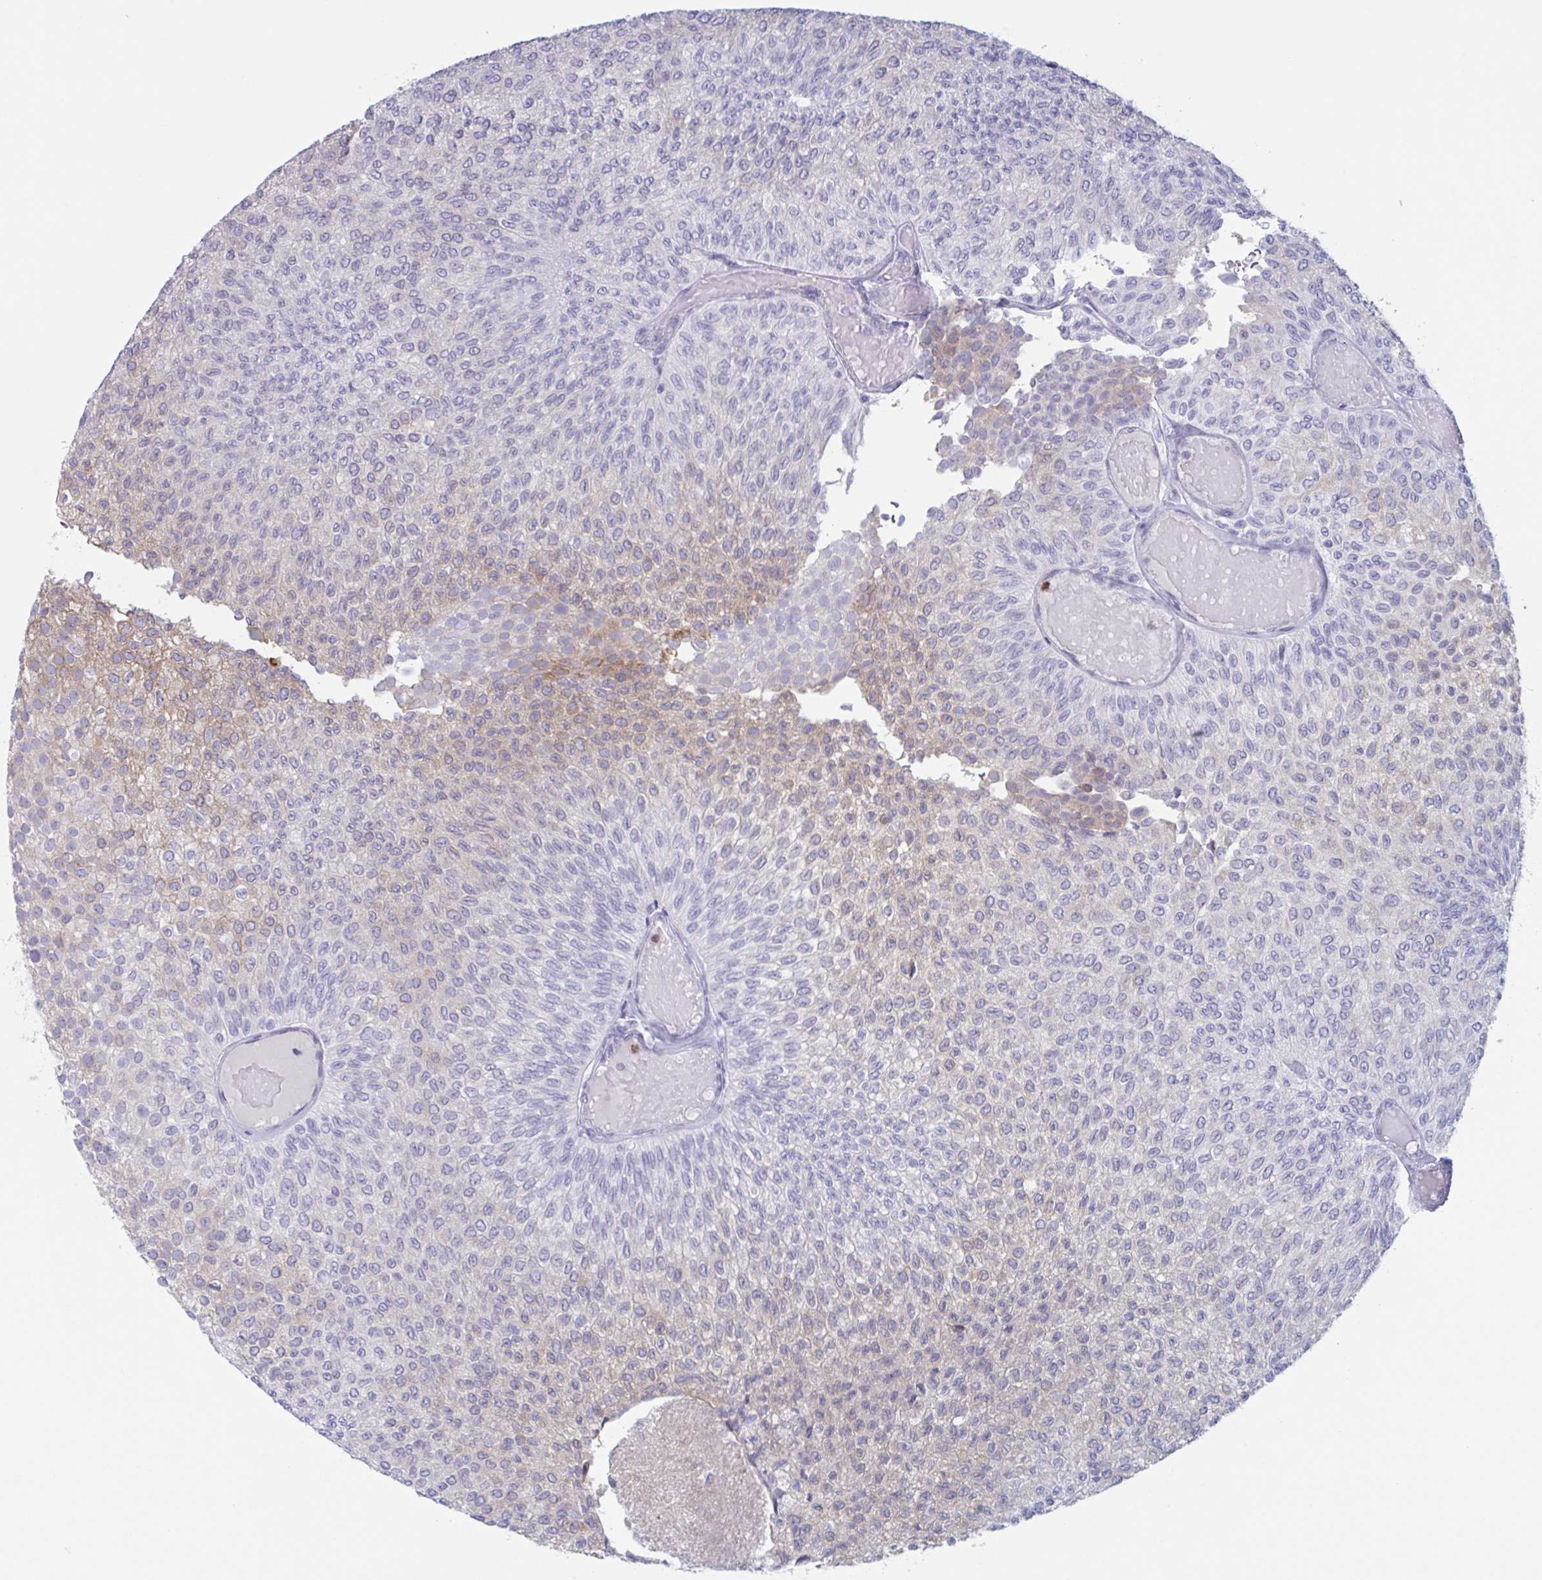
{"staining": {"intensity": "weak", "quantity": "<25%", "location": "cytoplasmic/membranous"}, "tissue": "urothelial cancer", "cell_type": "Tumor cells", "image_type": "cancer", "snomed": [{"axis": "morphology", "description": "Urothelial carcinoma, Low grade"}, {"axis": "topography", "description": "Urinary bladder"}], "caption": "This is a image of IHC staining of urothelial cancer, which shows no positivity in tumor cells.", "gene": "CYP4F11", "patient": {"sex": "male", "age": 78}}